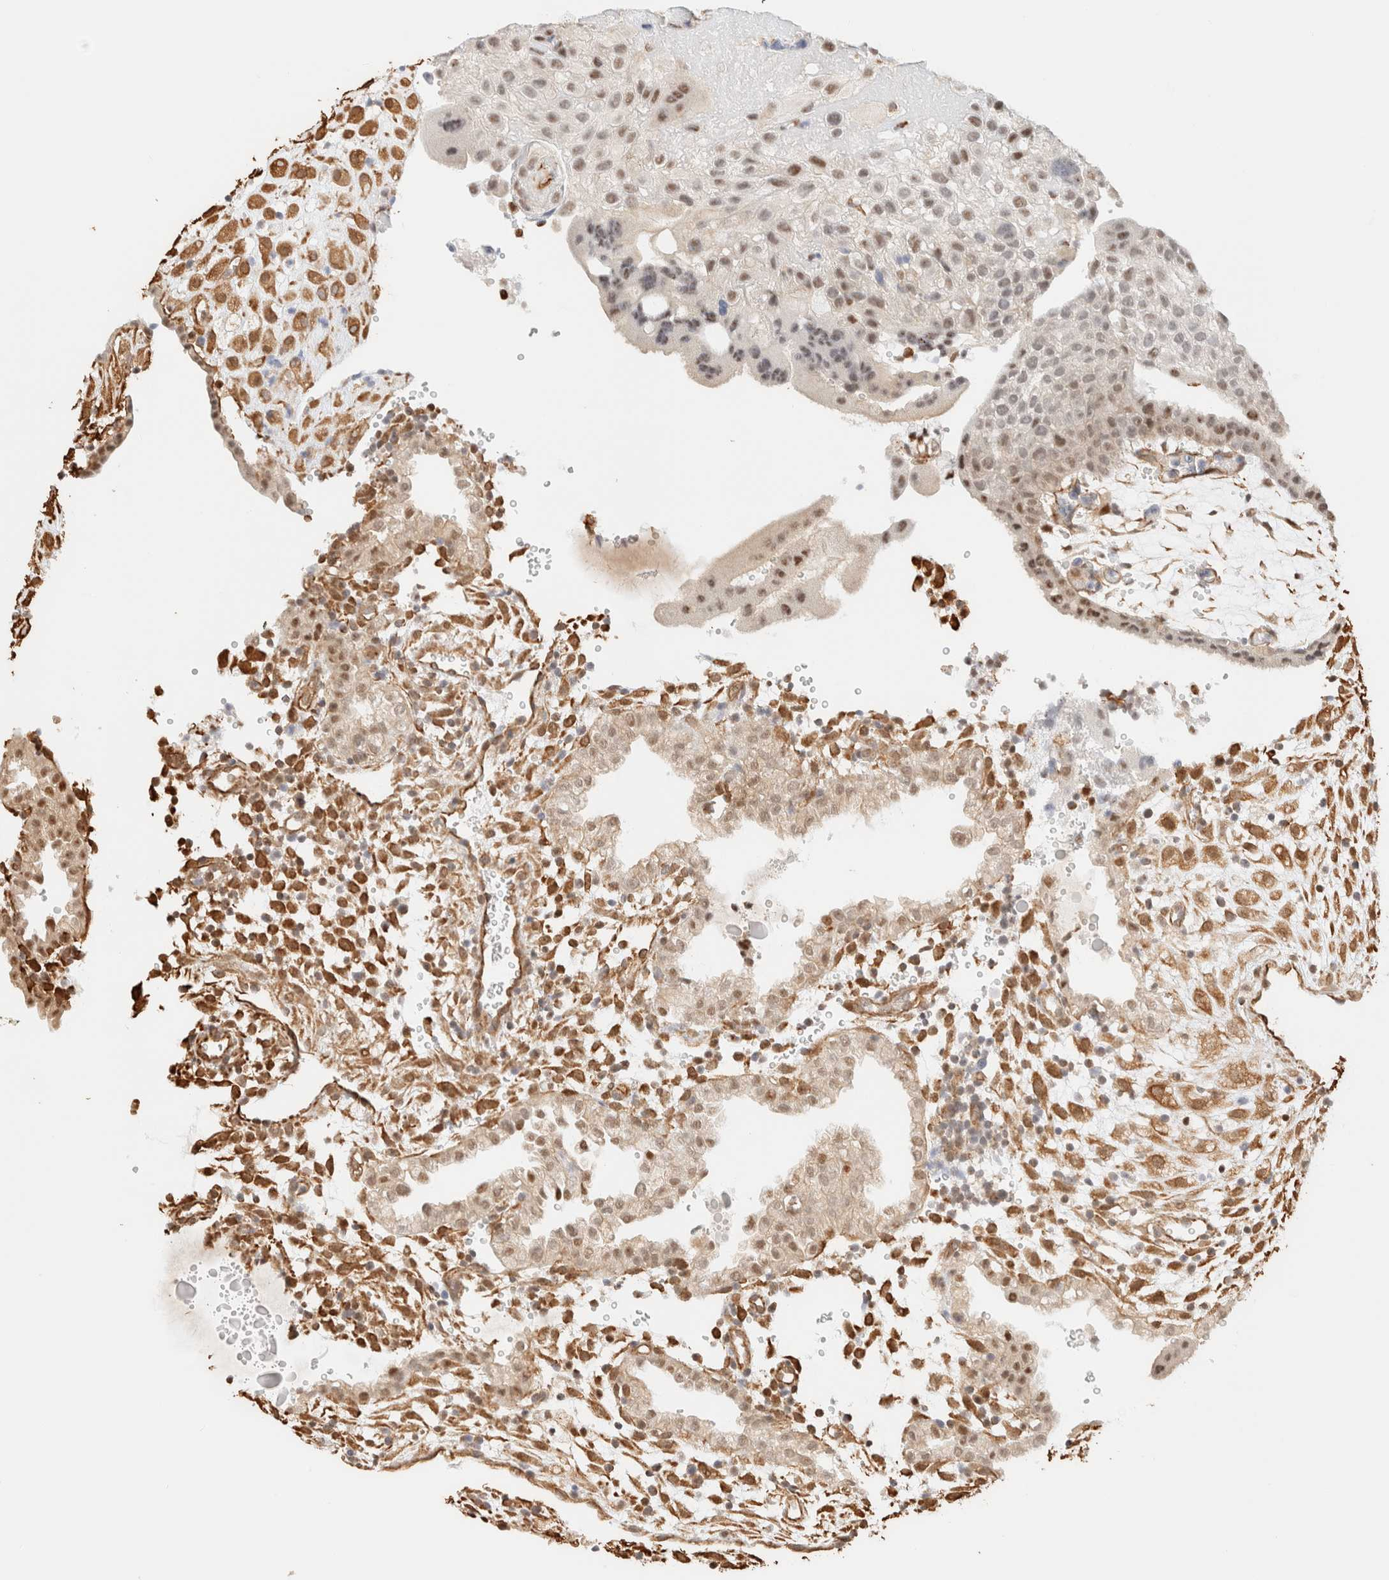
{"staining": {"intensity": "moderate", "quantity": ">75%", "location": "cytoplasmic/membranous,nuclear"}, "tissue": "placenta", "cell_type": "Decidual cells", "image_type": "normal", "snomed": [{"axis": "morphology", "description": "Normal tissue, NOS"}, {"axis": "topography", "description": "Placenta"}], "caption": "Immunohistochemical staining of unremarkable human placenta demonstrates medium levels of moderate cytoplasmic/membranous,nuclear expression in approximately >75% of decidual cells. The protein of interest is shown in brown color, while the nuclei are stained blue.", "gene": "ARID5A", "patient": {"sex": "female", "age": 18}}